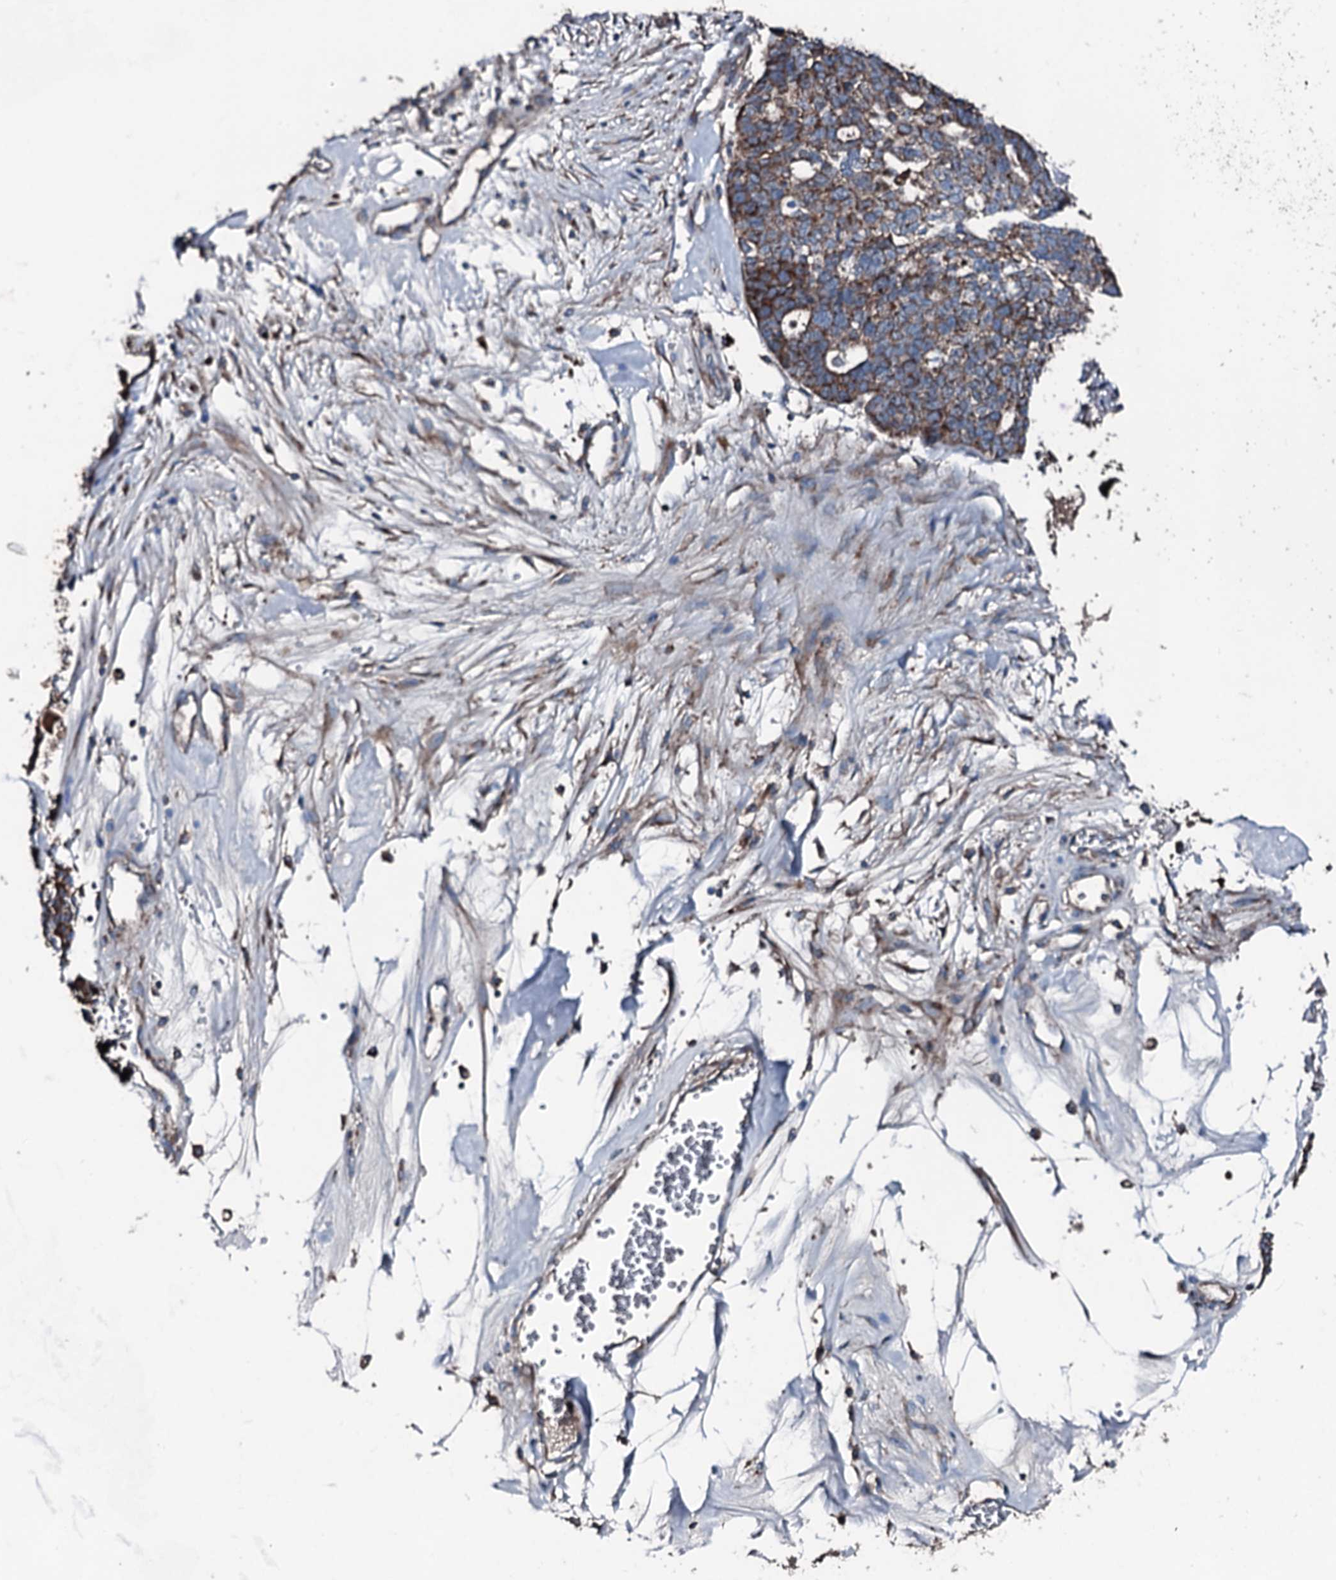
{"staining": {"intensity": "moderate", "quantity": ">75%", "location": "cytoplasmic/membranous"}, "tissue": "ovarian cancer", "cell_type": "Tumor cells", "image_type": "cancer", "snomed": [{"axis": "morphology", "description": "Cystadenocarcinoma, serous, NOS"}, {"axis": "topography", "description": "Ovary"}], "caption": "Protein expression analysis of ovarian serous cystadenocarcinoma exhibits moderate cytoplasmic/membranous staining in about >75% of tumor cells. Using DAB (3,3'-diaminobenzidine) (brown) and hematoxylin (blue) stains, captured at high magnification using brightfield microscopy.", "gene": "ACSS3", "patient": {"sex": "female", "age": 59}}